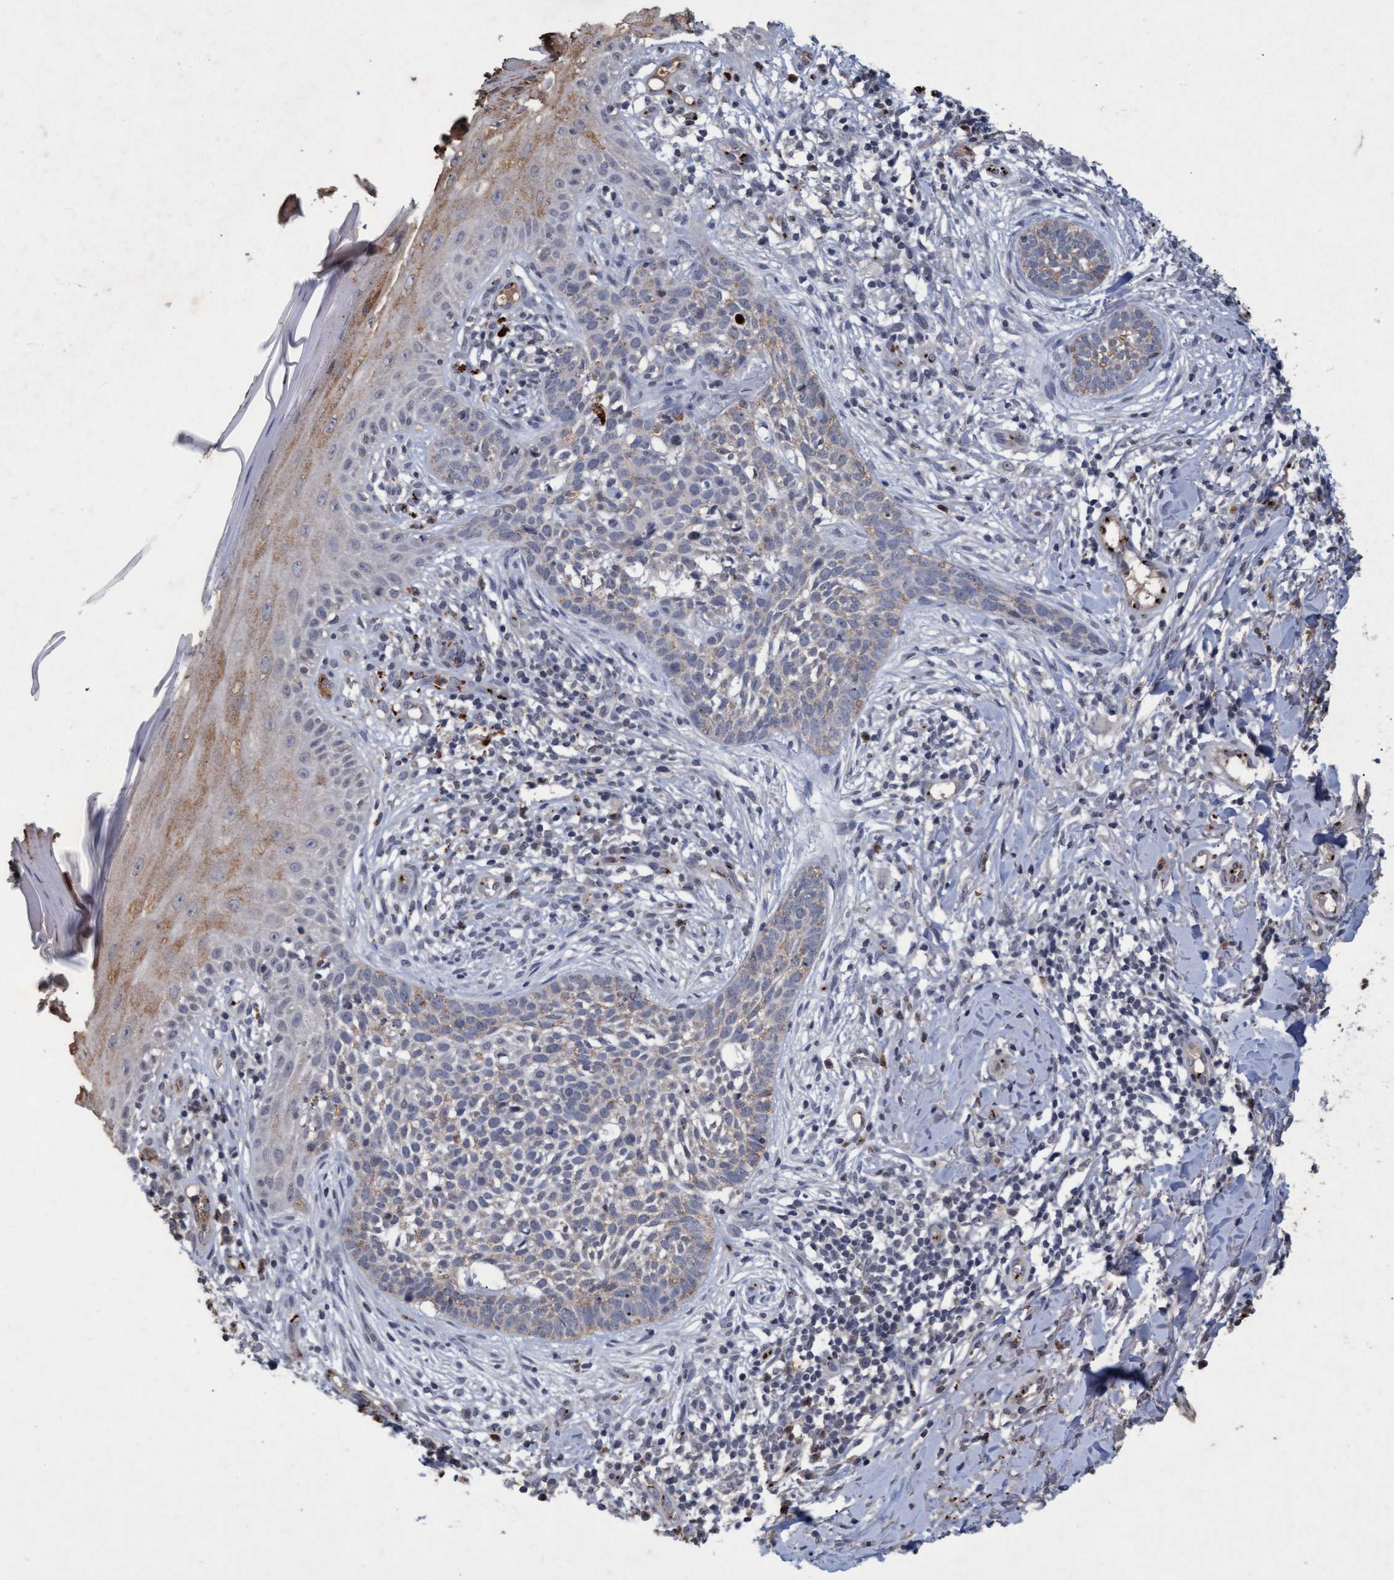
{"staining": {"intensity": "weak", "quantity": "<25%", "location": "cytoplasmic/membranous"}, "tissue": "skin cancer", "cell_type": "Tumor cells", "image_type": "cancer", "snomed": [{"axis": "morphology", "description": "Normal tissue, NOS"}, {"axis": "morphology", "description": "Basal cell carcinoma"}, {"axis": "topography", "description": "Skin"}], "caption": "The histopathology image demonstrates no significant positivity in tumor cells of skin cancer (basal cell carcinoma).", "gene": "GALC", "patient": {"sex": "male", "age": 67}}